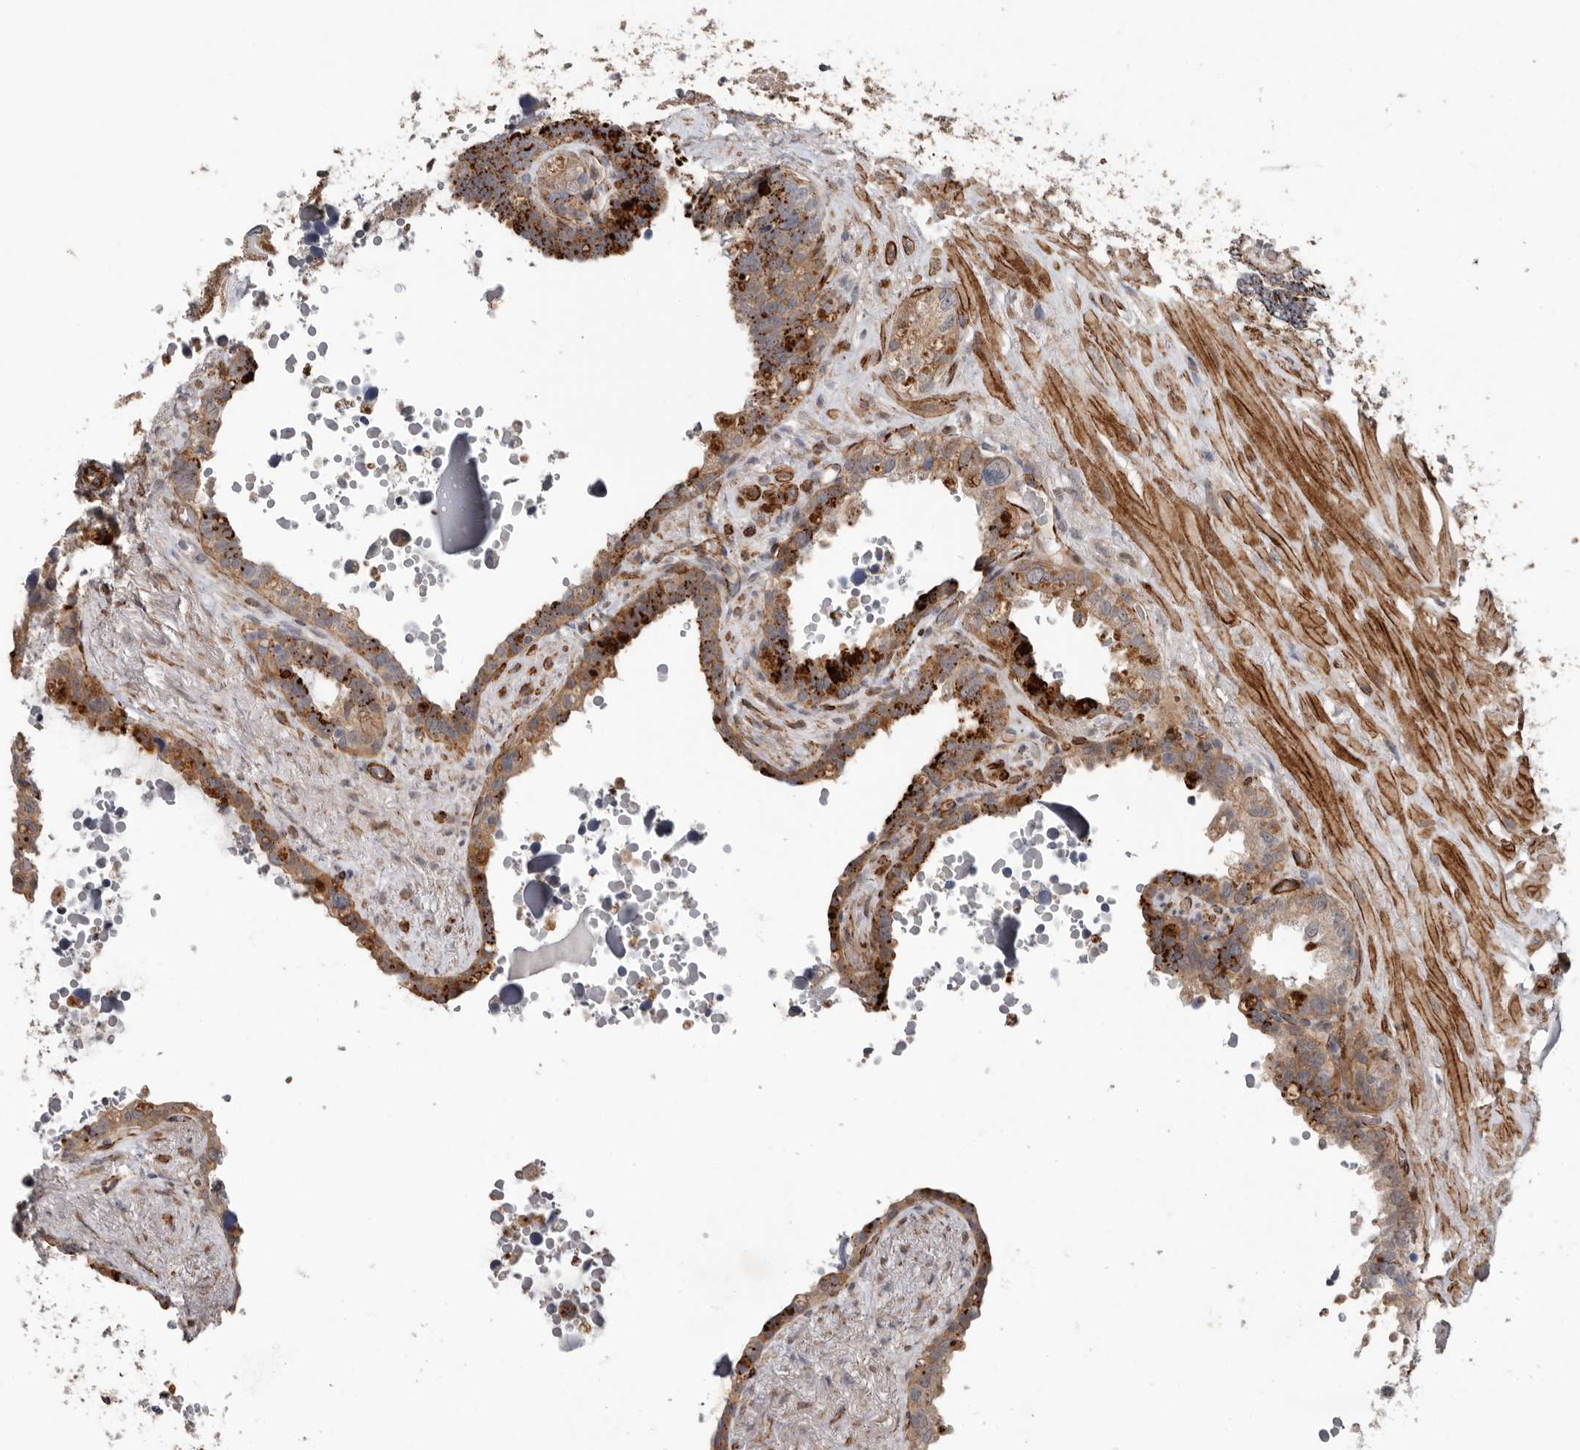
{"staining": {"intensity": "moderate", "quantity": ">75%", "location": "cytoplasmic/membranous"}, "tissue": "seminal vesicle", "cell_type": "Glandular cells", "image_type": "normal", "snomed": [{"axis": "morphology", "description": "Normal tissue, NOS"}, {"axis": "topography", "description": "Seminal veicle"}], "caption": "Immunohistochemical staining of benign seminal vesicle shows medium levels of moderate cytoplasmic/membranous staining in about >75% of glandular cells. (Brightfield microscopy of DAB IHC at high magnification).", "gene": "RANBP17", "patient": {"sex": "male", "age": 80}}